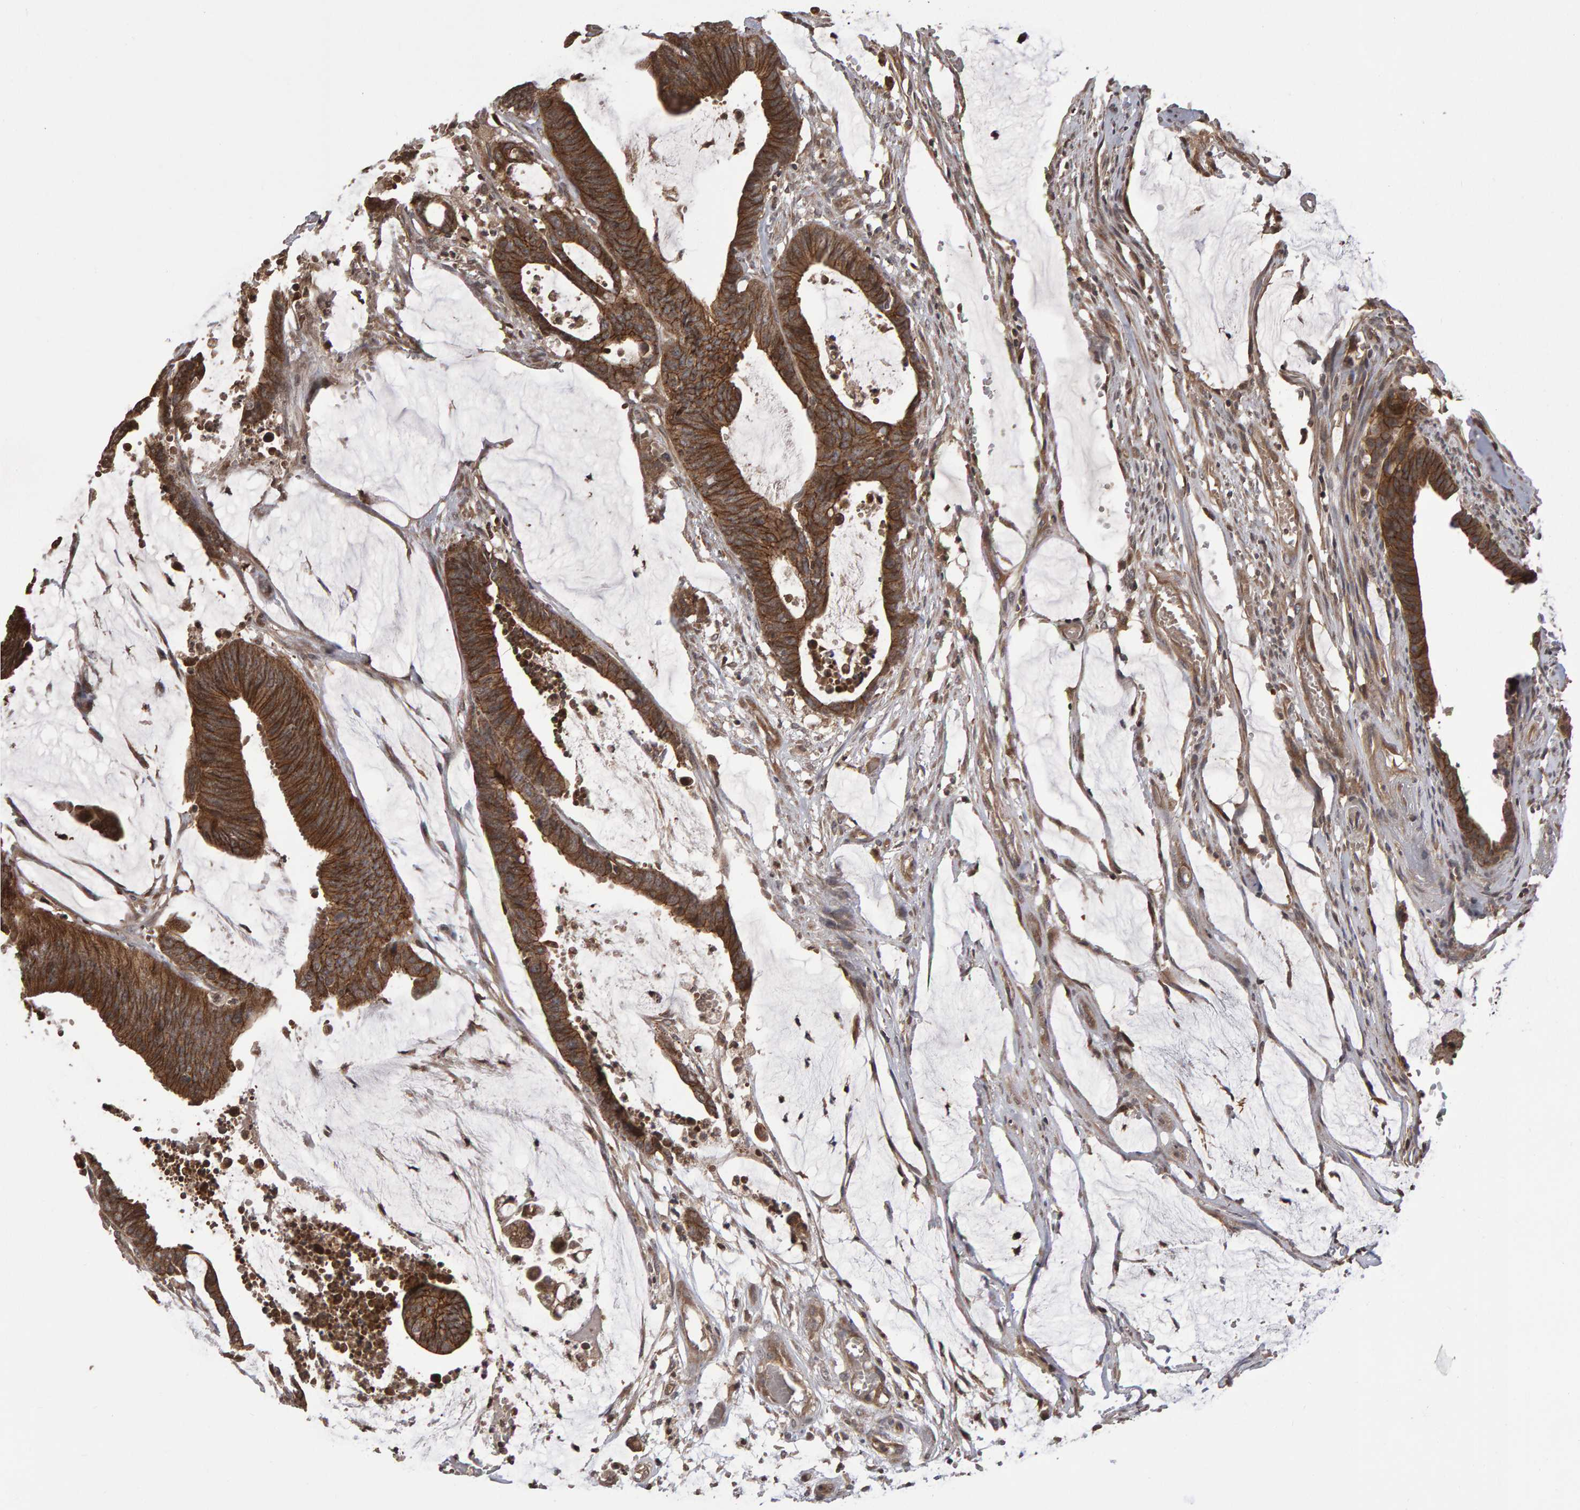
{"staining": {"intensity": "strong", "quantity": ">75%", "location": "cytoplasmic/membranous"}, "tissue": "colorectal cancer", "cell_type": "Tumor cells", "image_type": "cancer", "snomed": [{"axis": "morphology", "description": "Adenocarcinoma, NOS"}, {"axis": "topography", "description": "Rectum"}], "caption": "An immunohistochemistry image of neoplastic tissue is shown. Protein staining in brown labels strong cytoplasmic/membranous positivity in colorectal cancer (adenocarcinoma) within tumor cells.", "gene": "SCRIB", "patient": {"sex": "female", "age": 66}}